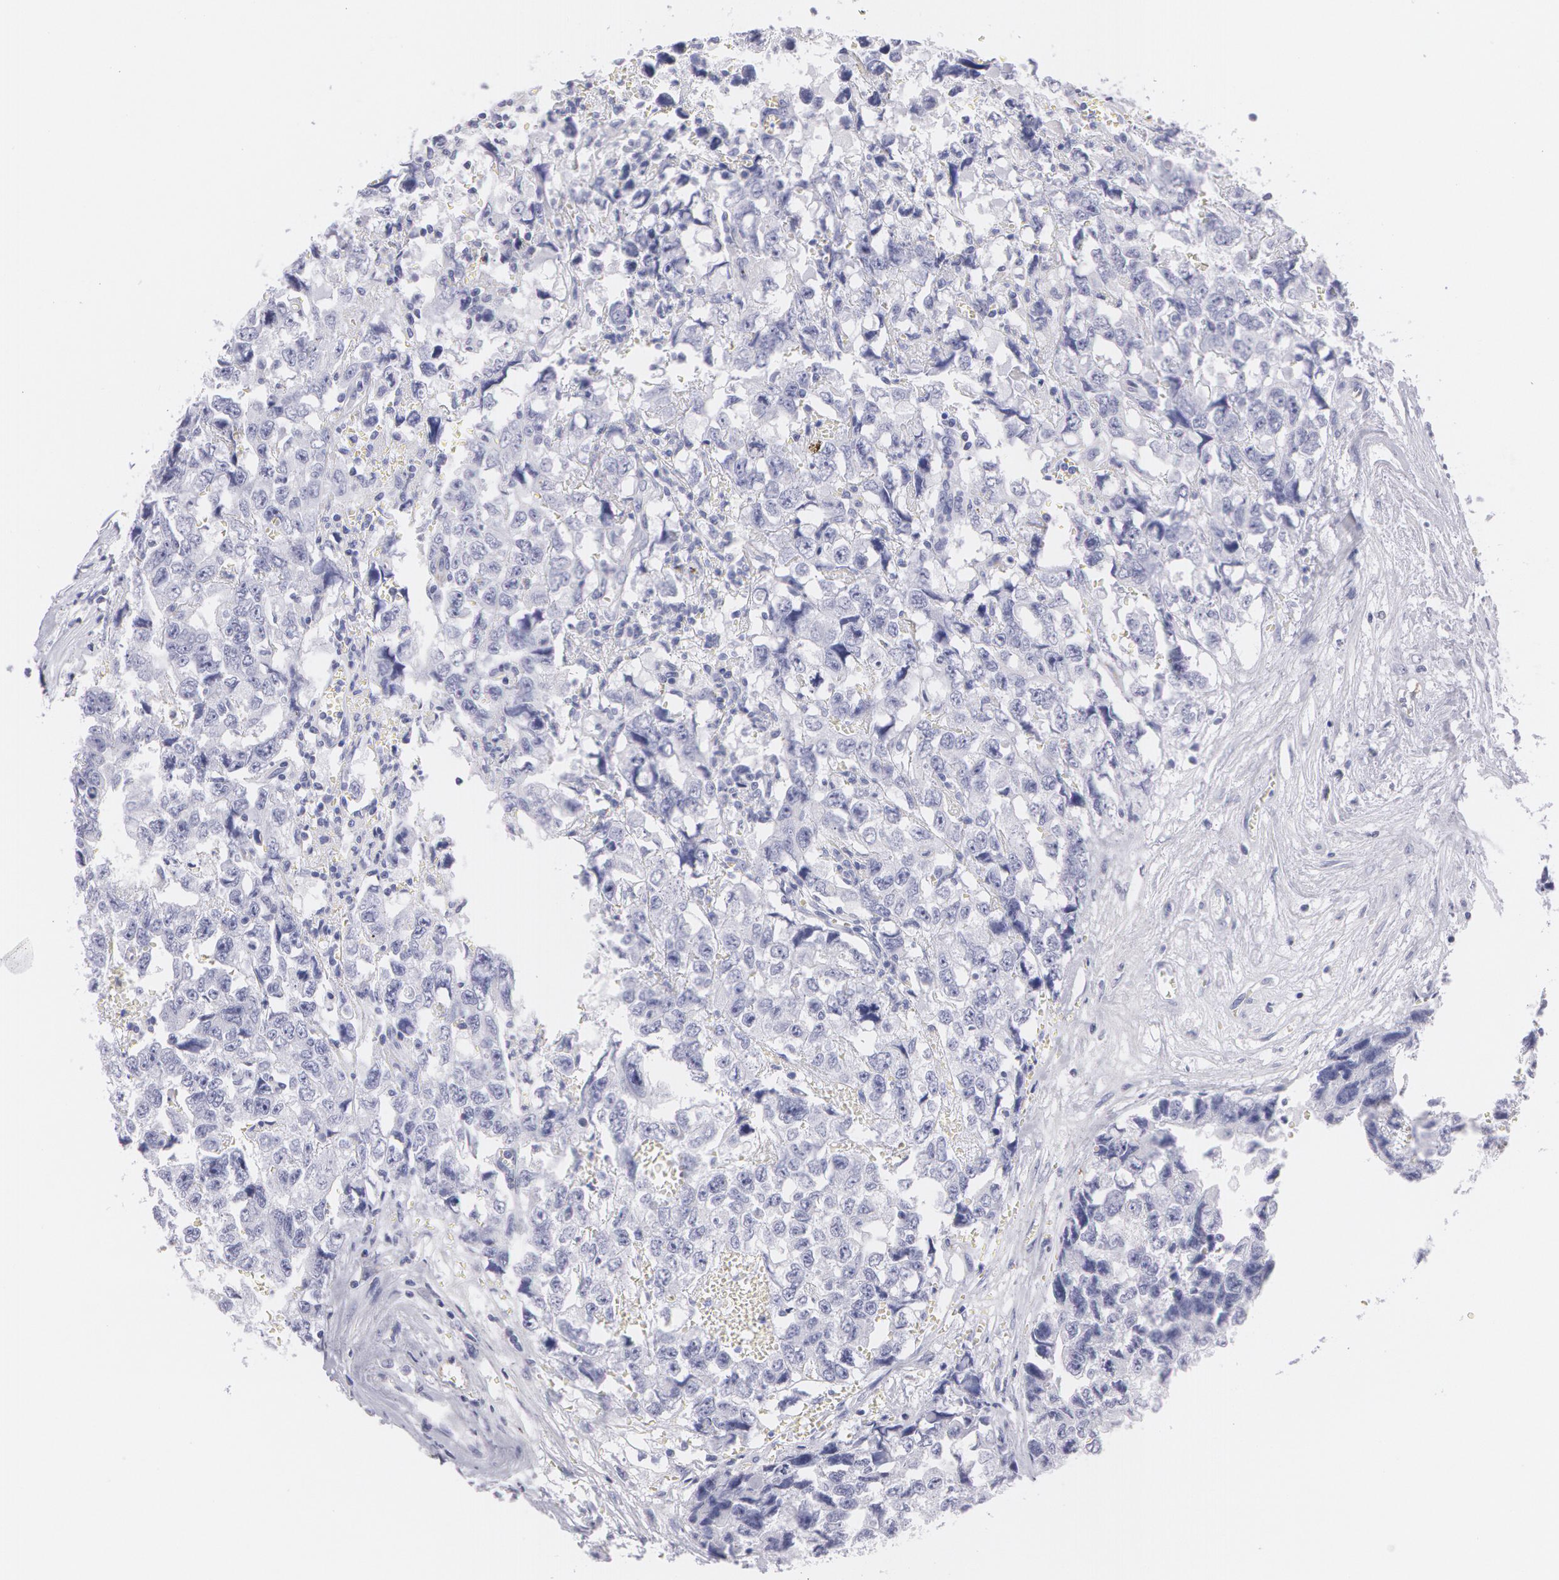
{"staining": {"intensity": "negative", "quantity": "none", "location": "none"}, "tissue": "testis cancer", "cell_type": "Tumor cells", "image_type": "cancer", "snomed": [{"axis": "morphology", "description": "Carcinoma, Embryonal, NOS"}, {"axis": "topography", "description": "Testis"}], "caption": "DAB immunohistochemical staining of testis cancer reveals no significant staining in tumor cells.", "gene": "AMACR", "patient": {"sex": "male", "age": 31}}